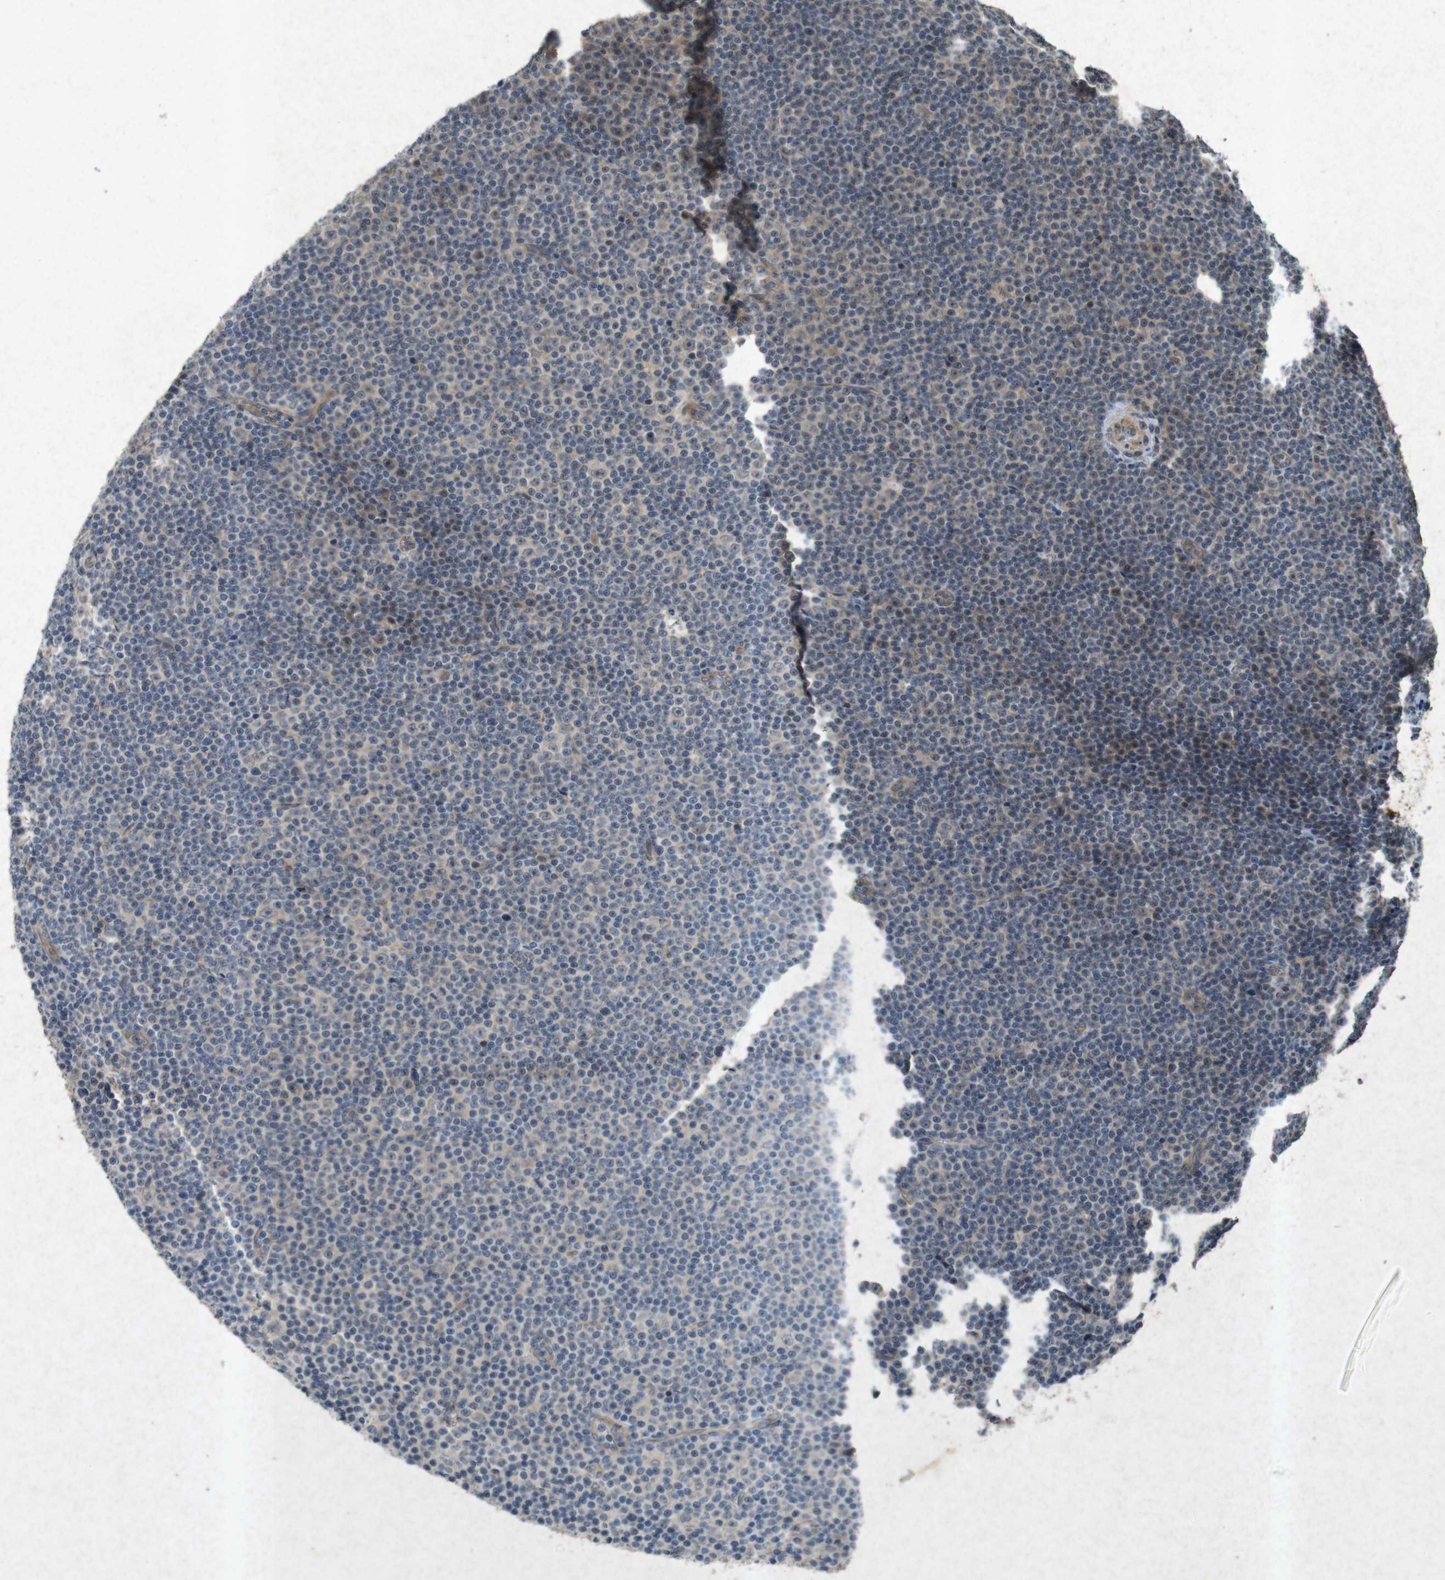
{"staining": {"intensity": "weak", "quantity": "<25%", "location": "cytoplasmic/membranous"}, "tissue": "lymphoma", "cell_type": "Tumor cells", "image_type": "cancer", "snomed": [{"axis": "morphology", "description": "Malignant lymphoma, non-Hodgkin's type, Low grade"}, {"axis": "topography", "description": "Lymph node"}], "caption": "Human malignant lymphoma, non-Hodgkin's type (low-grade) stained for a protein using immunohistochemistry demonstrates no staining in tumor cells.", "gene": "FLCN", "patient": {"sex": "female", "age": 67}}